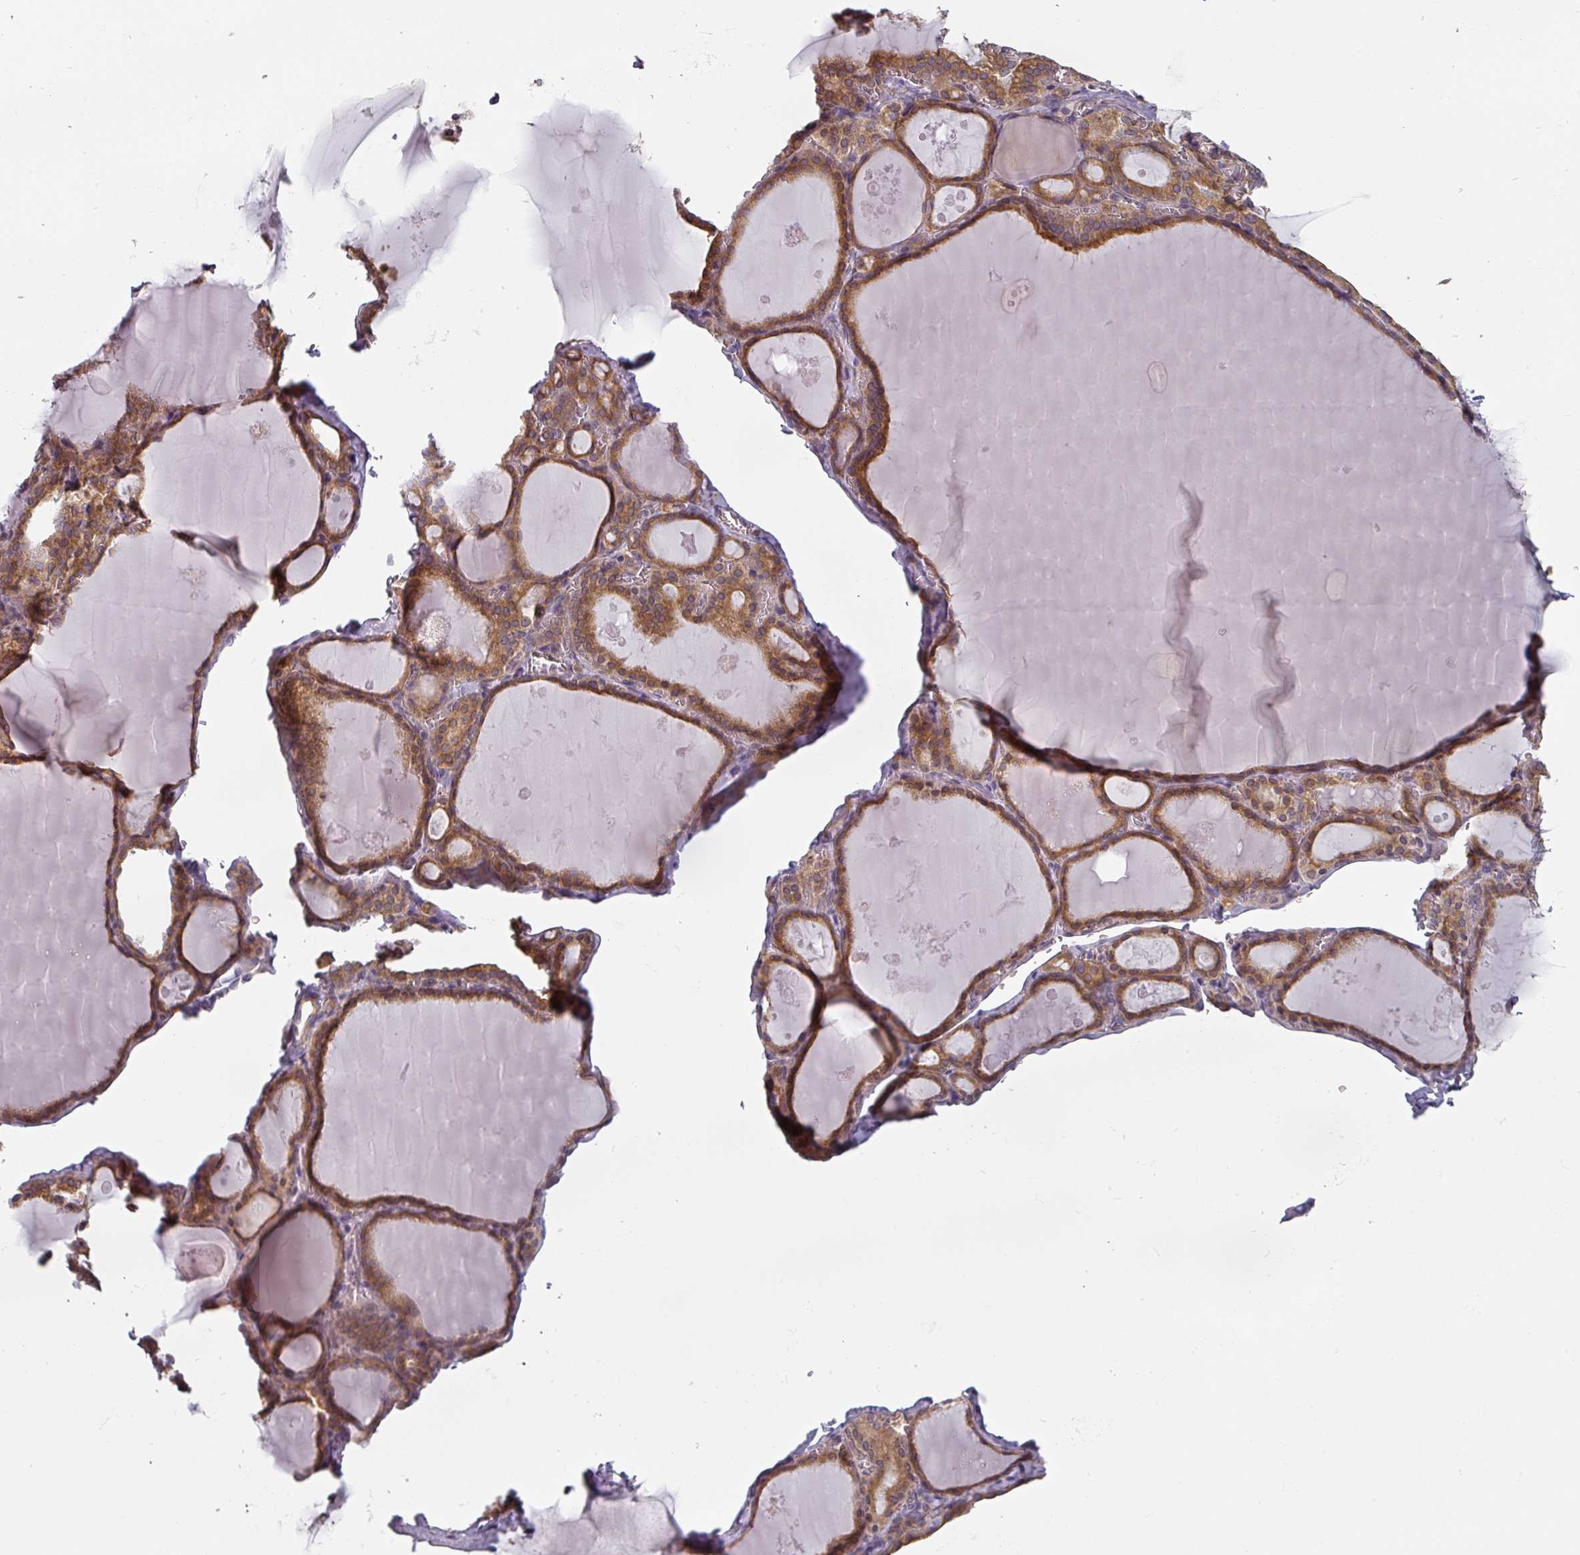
{"staining": {"intensity": "strong", "quantity": ">75%", "location": "cytoplasmic/membranous"}, "tissue": "thyroid gland", "cell_type": "Glandular cells", "image_type": "normal", "snomed": [{"axis": "morphology", "description": "Normal tissue, NOS"}, {"axis": "topography", "description": "Thyroid gland"}], "caption": "Immunohistochemistry photomicrograph of benign thyroid gland stained for a protein (brown), which displays high levels of strong cytoplasmic/membranous staining in about >75% of glandular cells.", "gene": "TAPT1", "patient": {"sex": "male", "age": 56}}